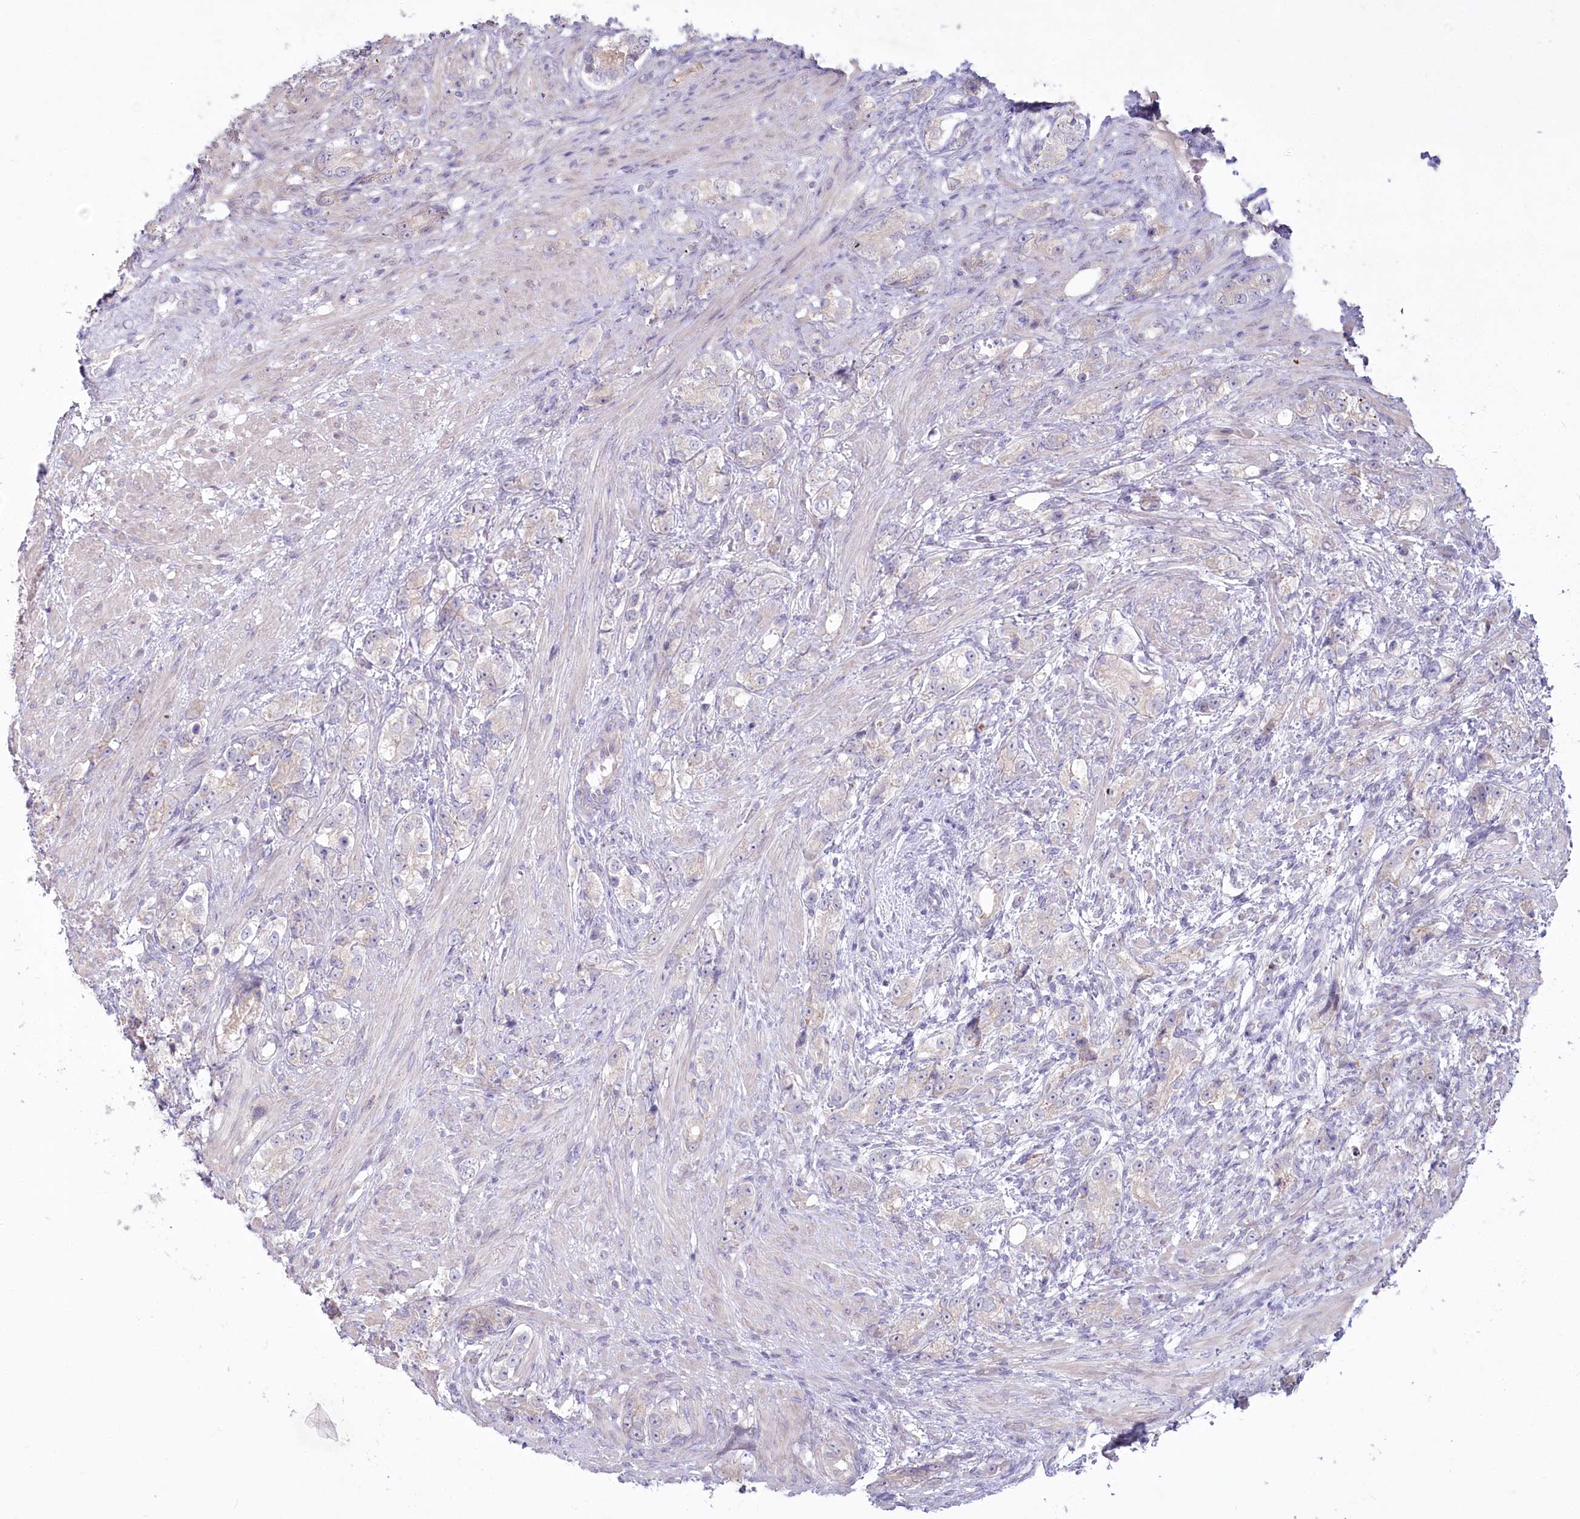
{"staining": {"intensity": "negative", "quantity": "none", "location": "none"}, "tissue": "prostate cancer", "cell_type": "Tumor cells", "image_type": "cancer", "snomed": [{"axis": "morphology", "description": "Adenocarcinoma, High grade"}, {"axis": "topography", "description": "Prostate"}], "caption": "An image of prostate cancer (adenocarcinoma (high-grade)) stained for a protein exhibits no brown staining in tumor cells.", "gene": "ABITRAM", "patient": {"sex": "male", "age": 63}}